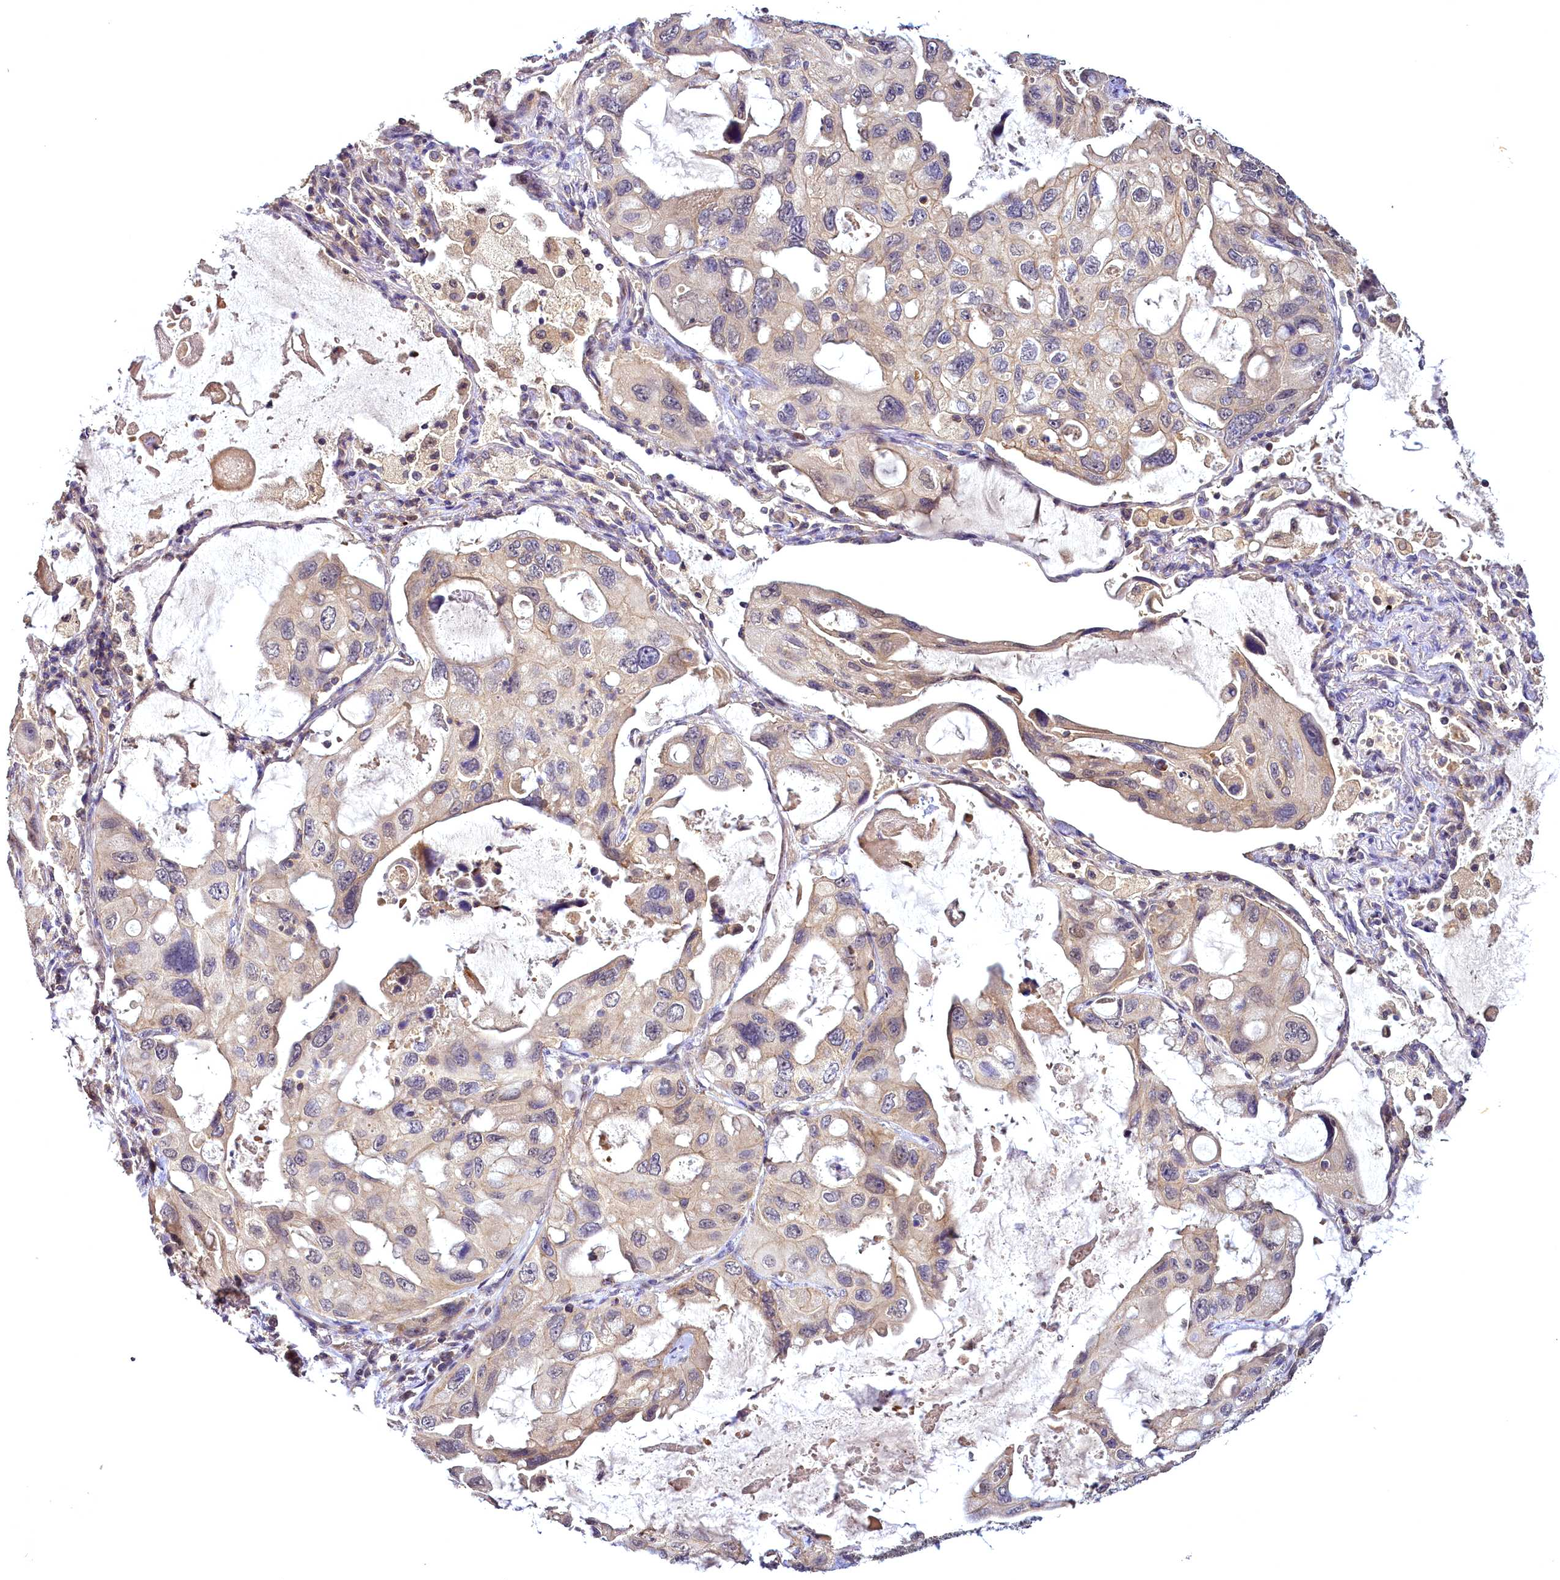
{"staining": {"intensity": "weak", "quantity": "<25%", "location": "cytoplasmic/membranous"}, "tissue": "lung cancer", "cell_type": "Tumor cells", "image_type": "cancer", "snomed": [{"axis": "morphology", "description": "Squamous cell carcinoma, NOS"}, {"axis": "topography", "description": "Lung"}], "caption": "Tumor cells show no significant expression in lung cancer.", "gene": "TMEM39A", "patient": {"sex": "female", "age": 73}}